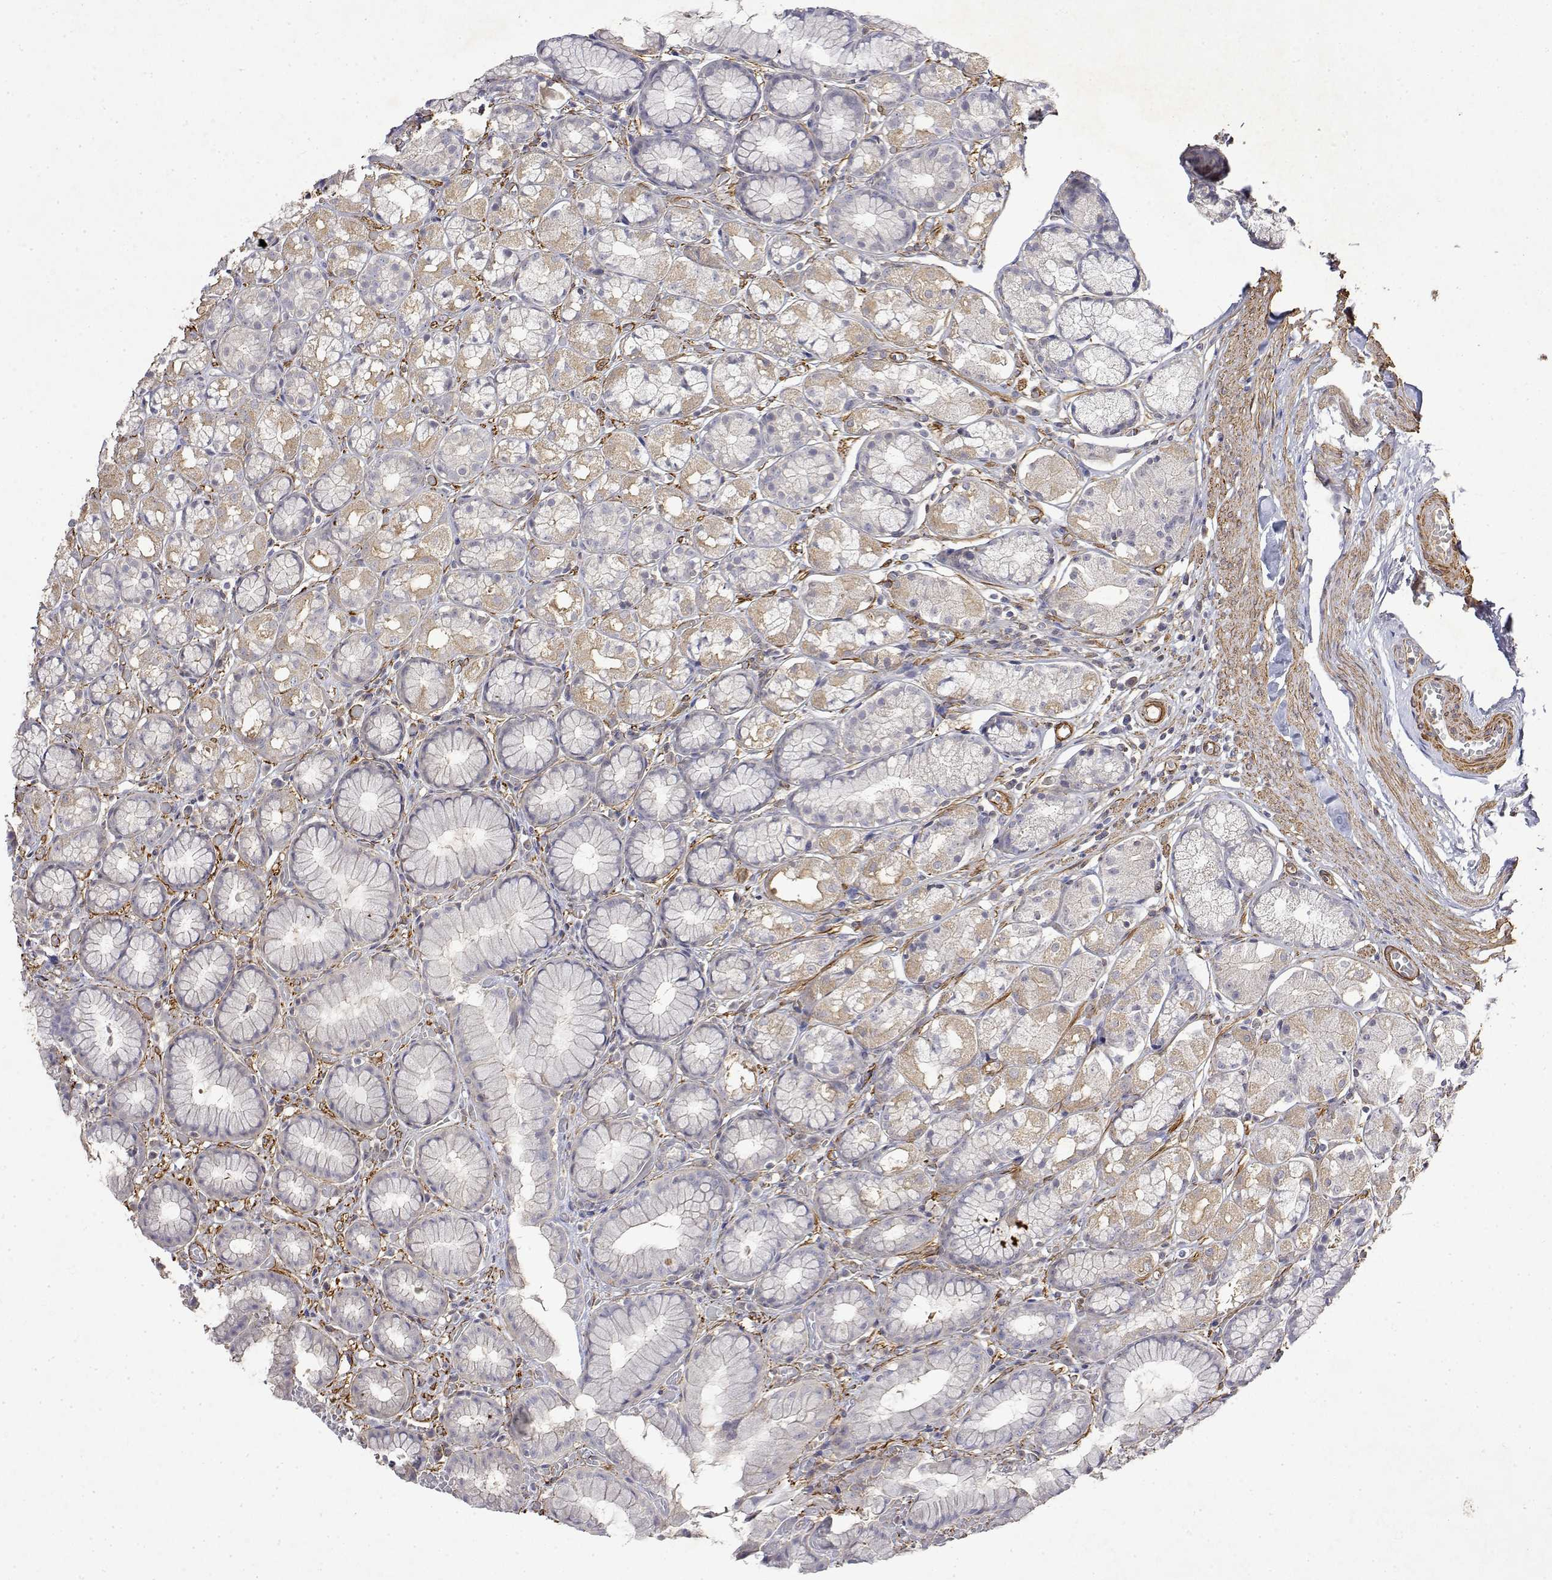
{"staining": {"intensity": "weak", "quantity": "<25%", "location": "cytoplasmic/membranous"}, "tissue": "stomach", "cell_type": "Glandular cells", "image_type": "normal", "snomed": [{"axis": "morphology", "description": "Normal tissue, NOS"}, {"axis": "topography", "description": "Smooth muscle"}, {"axis": "topography", "description": "Stomach"}], "caption": "Immunohistochemical staining of normal stomach demonstrates no significant staining in glandular cells.", "gene": "SOWAHD", "patient": {"sex": "male", "age": 70}}